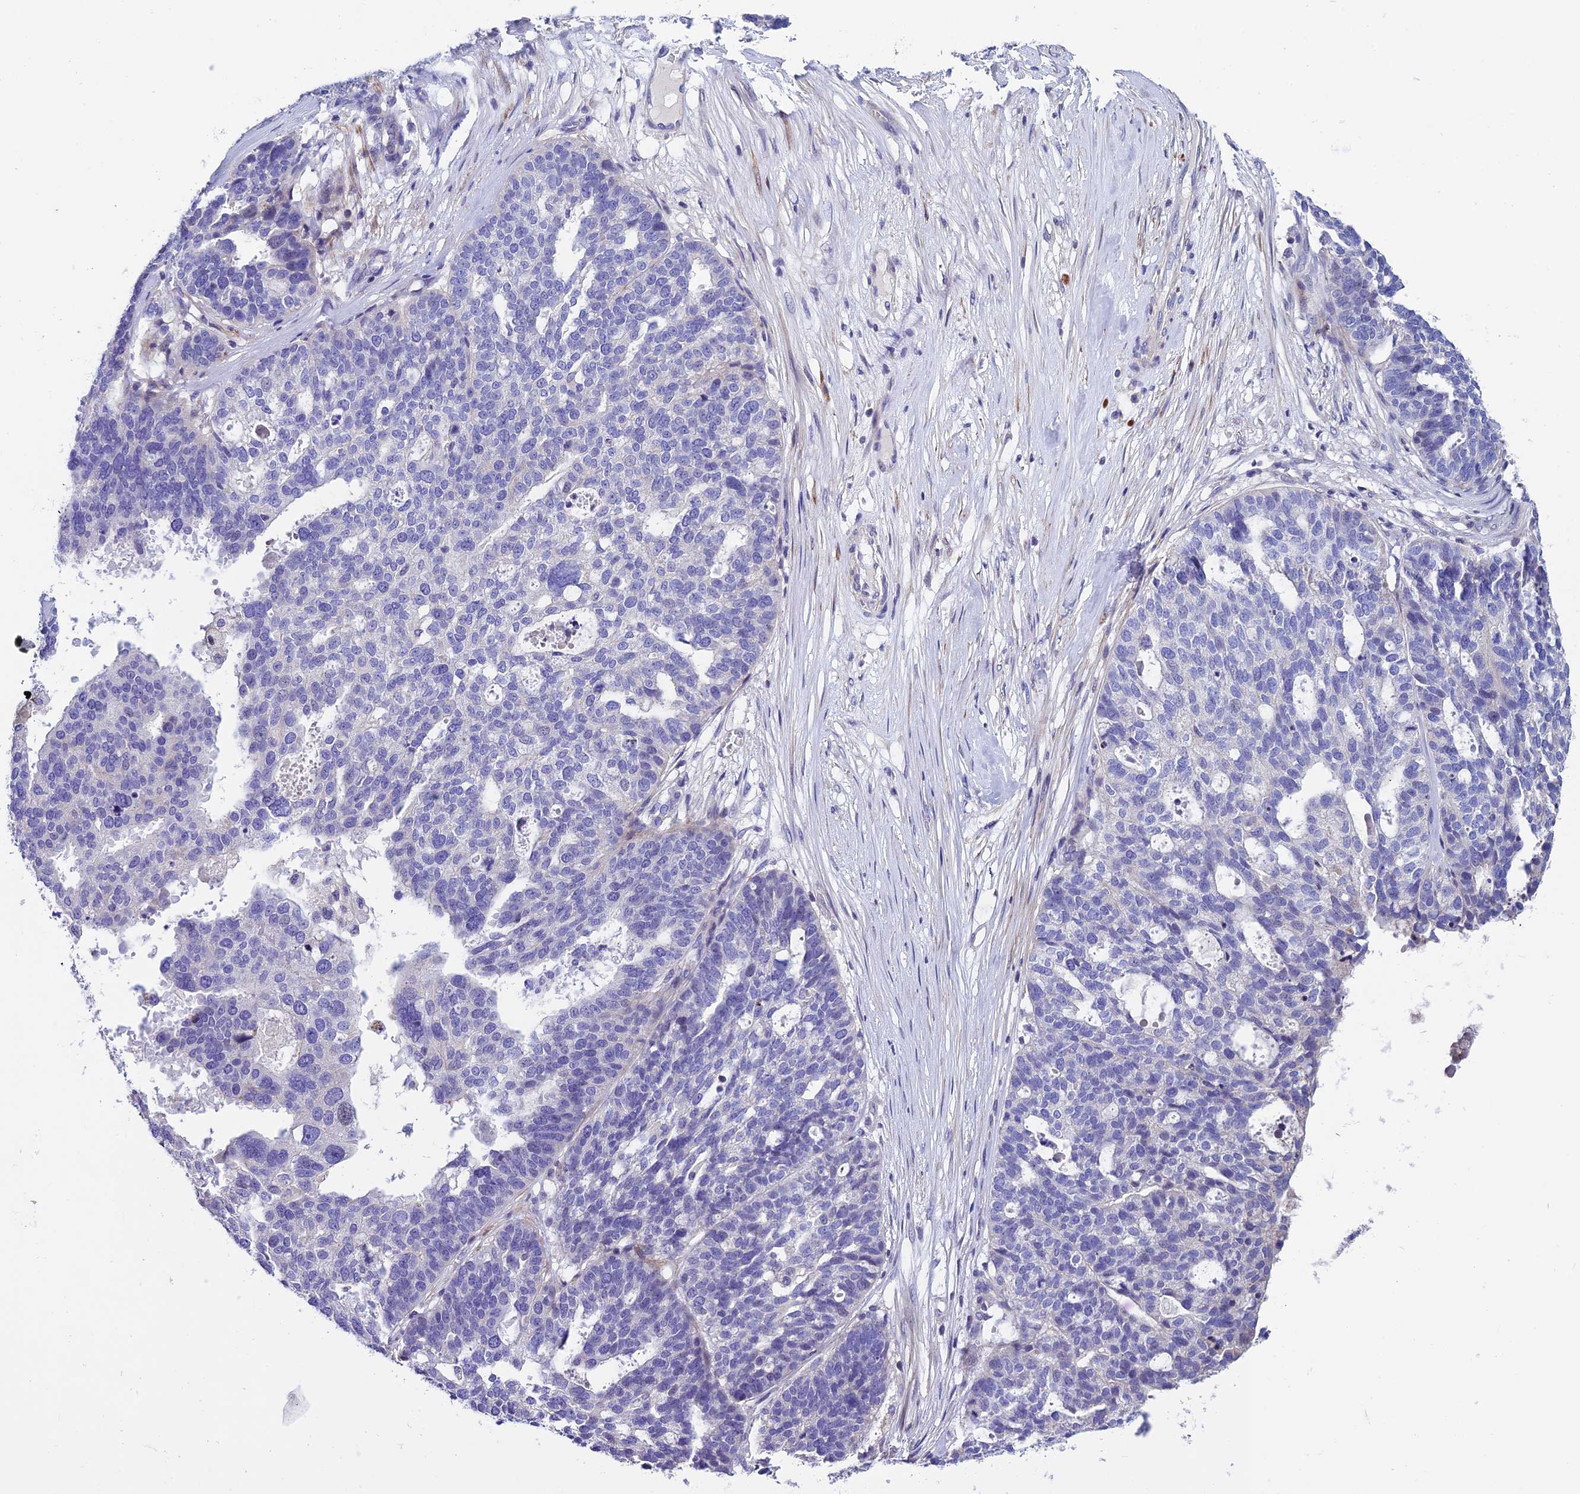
{"staining": {"intensity": "negative", "quantity": "none", "location": "none"}, "tissue": "ovarian cancer", "cell_type": "Tumor cells", "image_type": "cancer", "snomed": [{"axis": "morphology", "description": "Cystadenocarcinoma, serous, NOS"}, {"axis": "topography", "description": "Ovary"}], "caption": "The image demonstrates no staining of tumor cells in ovarian cancer. (Immunohistochemistry, brightfield microscopy, high magnification).", "gene": "FAM178B", "patient": {"sex": "female", "age": 59}}